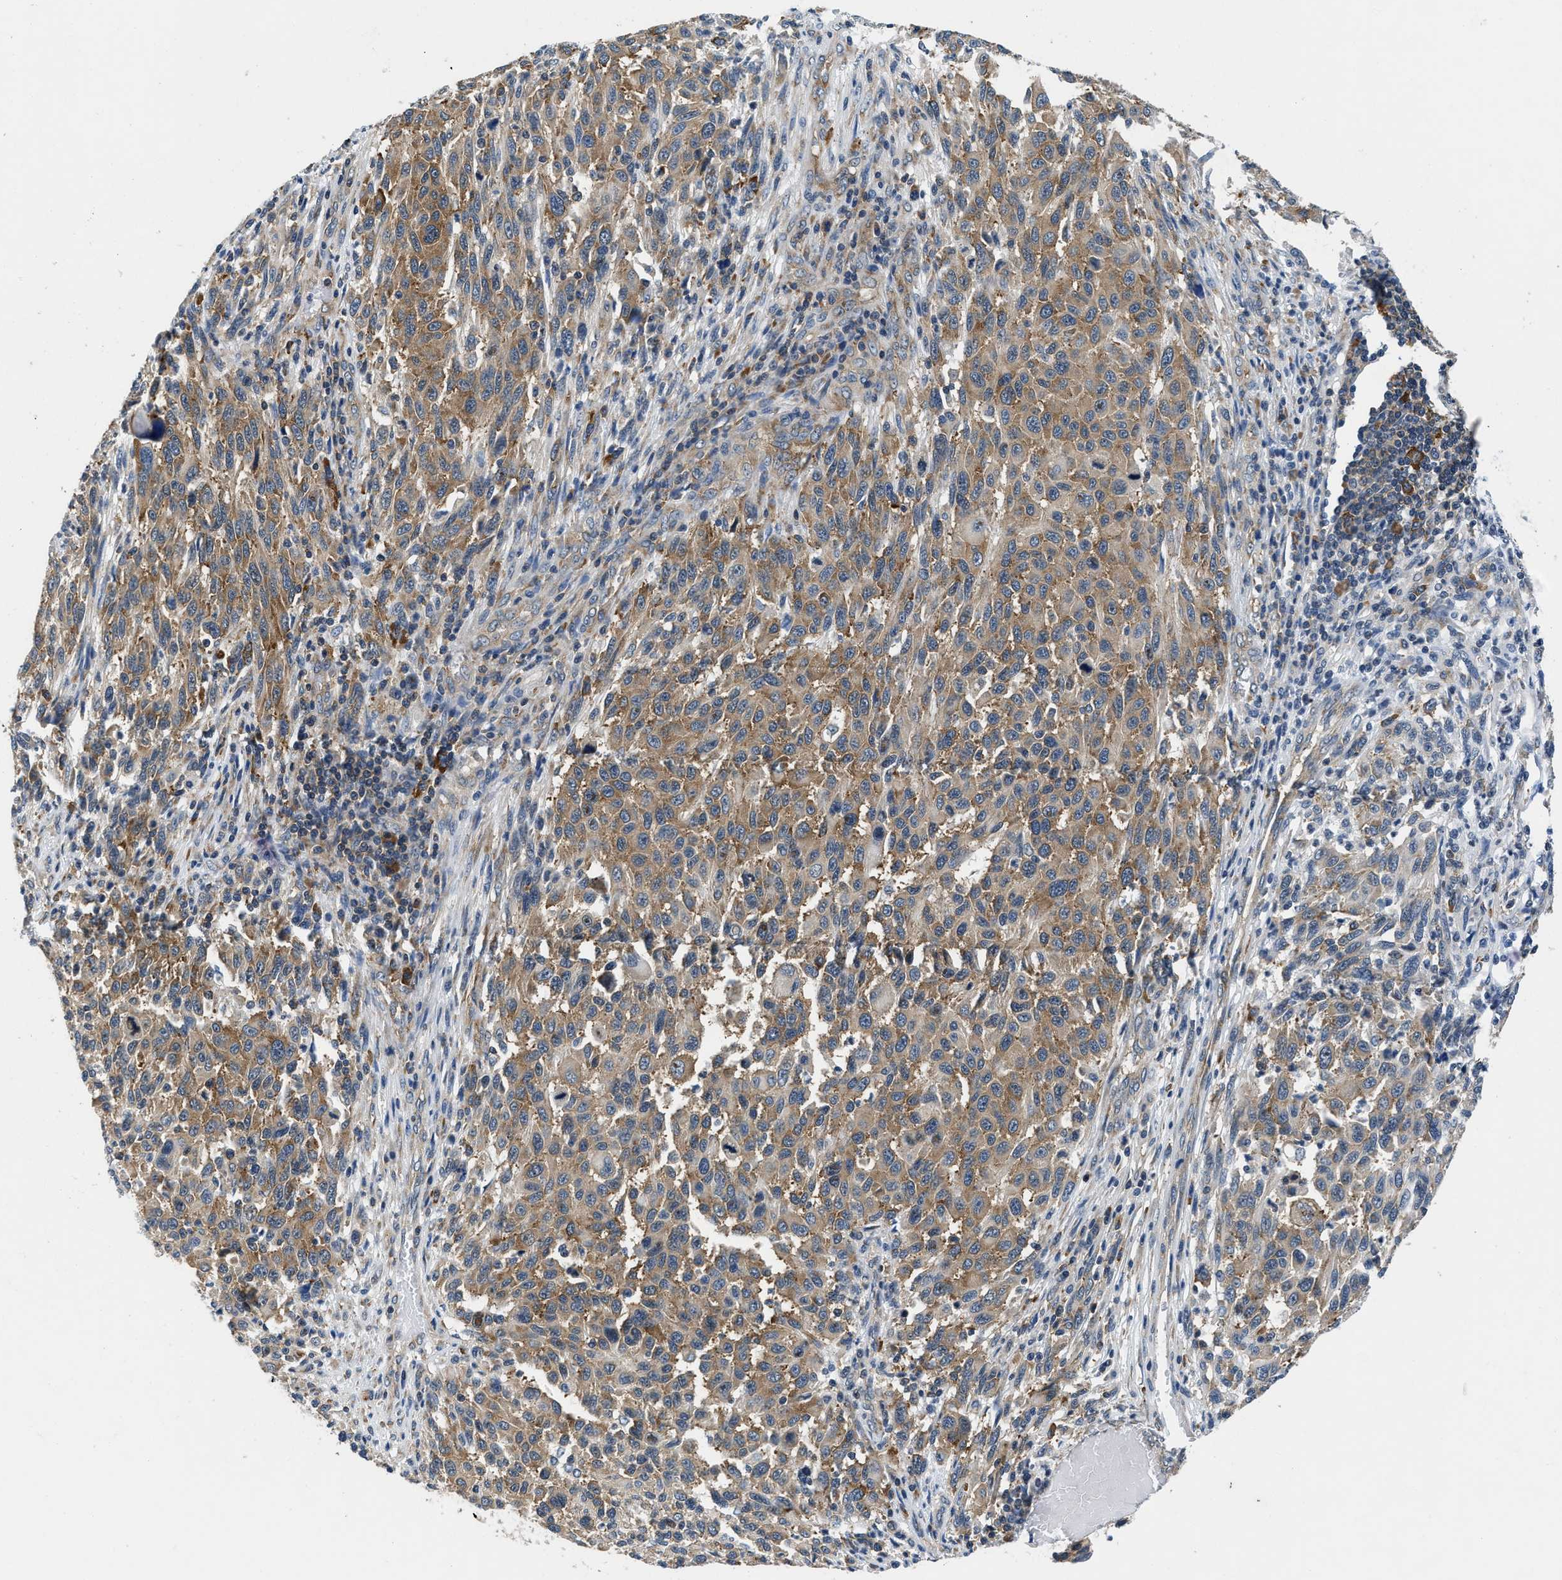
{"staining": {"intensity": "moderate", "quantity": ">75%", "location": "cytoplasmic/membranous"}, "tissue": "melanoma", "cell_type": "Tumor cells", "image_type": "cancer", "snomed": [{"axis": "morphology", "description": "Malignant melanoma, Metastatic site"}, {"axis": "topography", "description": "Lymph node"}], "caption": "Immunohistochemistry (IHC) histopathology image of neoplastic tissue: melanoma stained using IHC displays medium levels of moderate protein expression localized specifically in the cytoplasmic/membranous of tumor cells, appearing as a cytoplasmic/membranous brown color.", "gene": "PA2G4", "patient": {"sex": "male", "age": 61}}